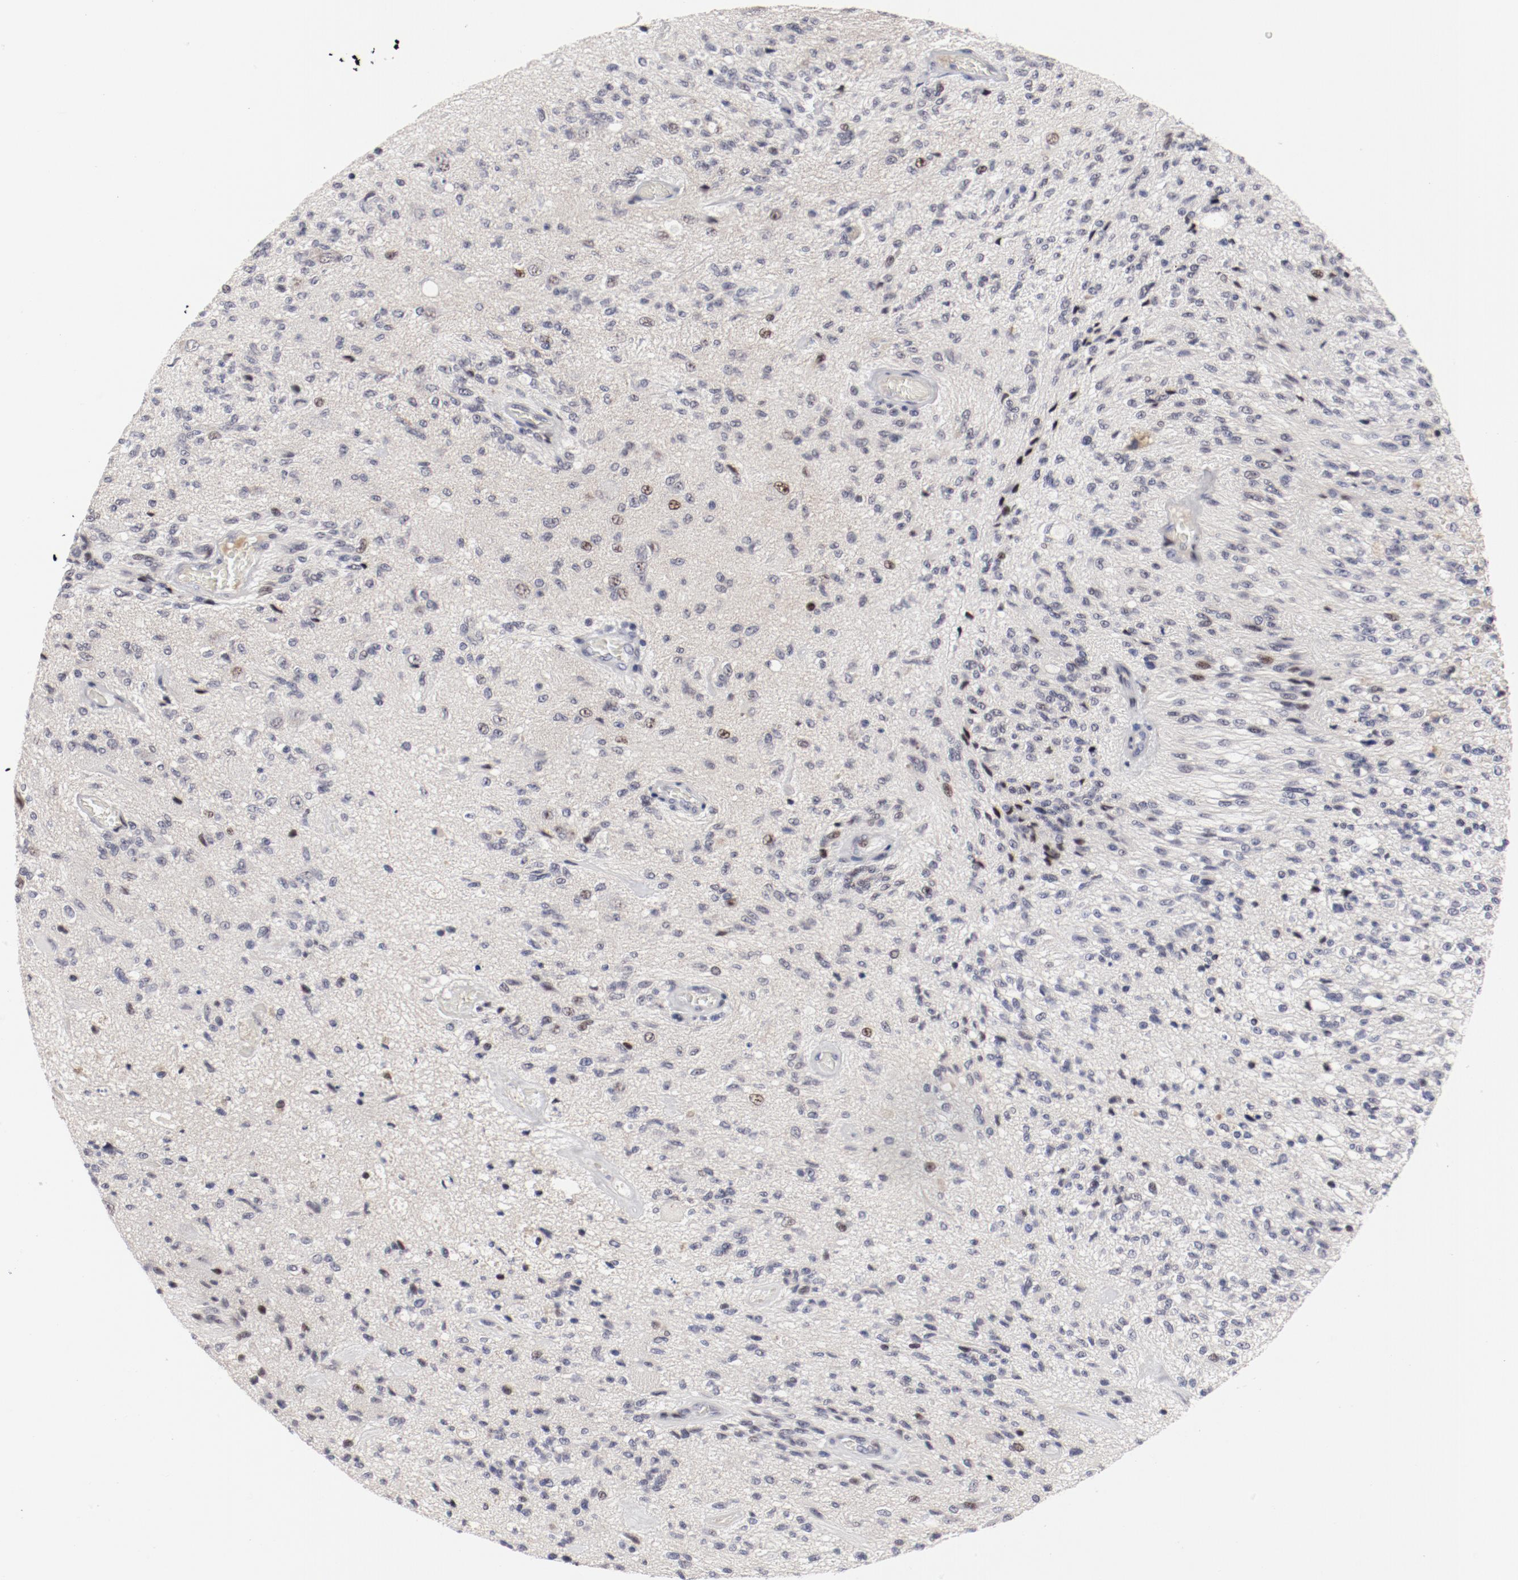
{"staining": {"intensity": "negative", "quantity": "none", "location": "none"}, "tissue": "glioma", "cell_type": "Tumor cells", "image_type": "cancer", "snomed": [{"axis": "morphology", "description": "Normal tissue, NOS"}, {"axis": "morphology", "description": "Glioma, malignant, High grade"}, {"axis": "topography", "description": "Cerebral cortex"}], "caption": "A high-resolution histopathology image shows immunohistochemistry (IHC) staining of glioma, which shows no significant staining in tumor cells. The staining was performed using DAB to visualize the protein expression in brown, while the nuclei were stained in blue with hematoxylin (Magnification: 20x).", "gene": "FSCB", "patient": {"sex": "male", "age": 77}}